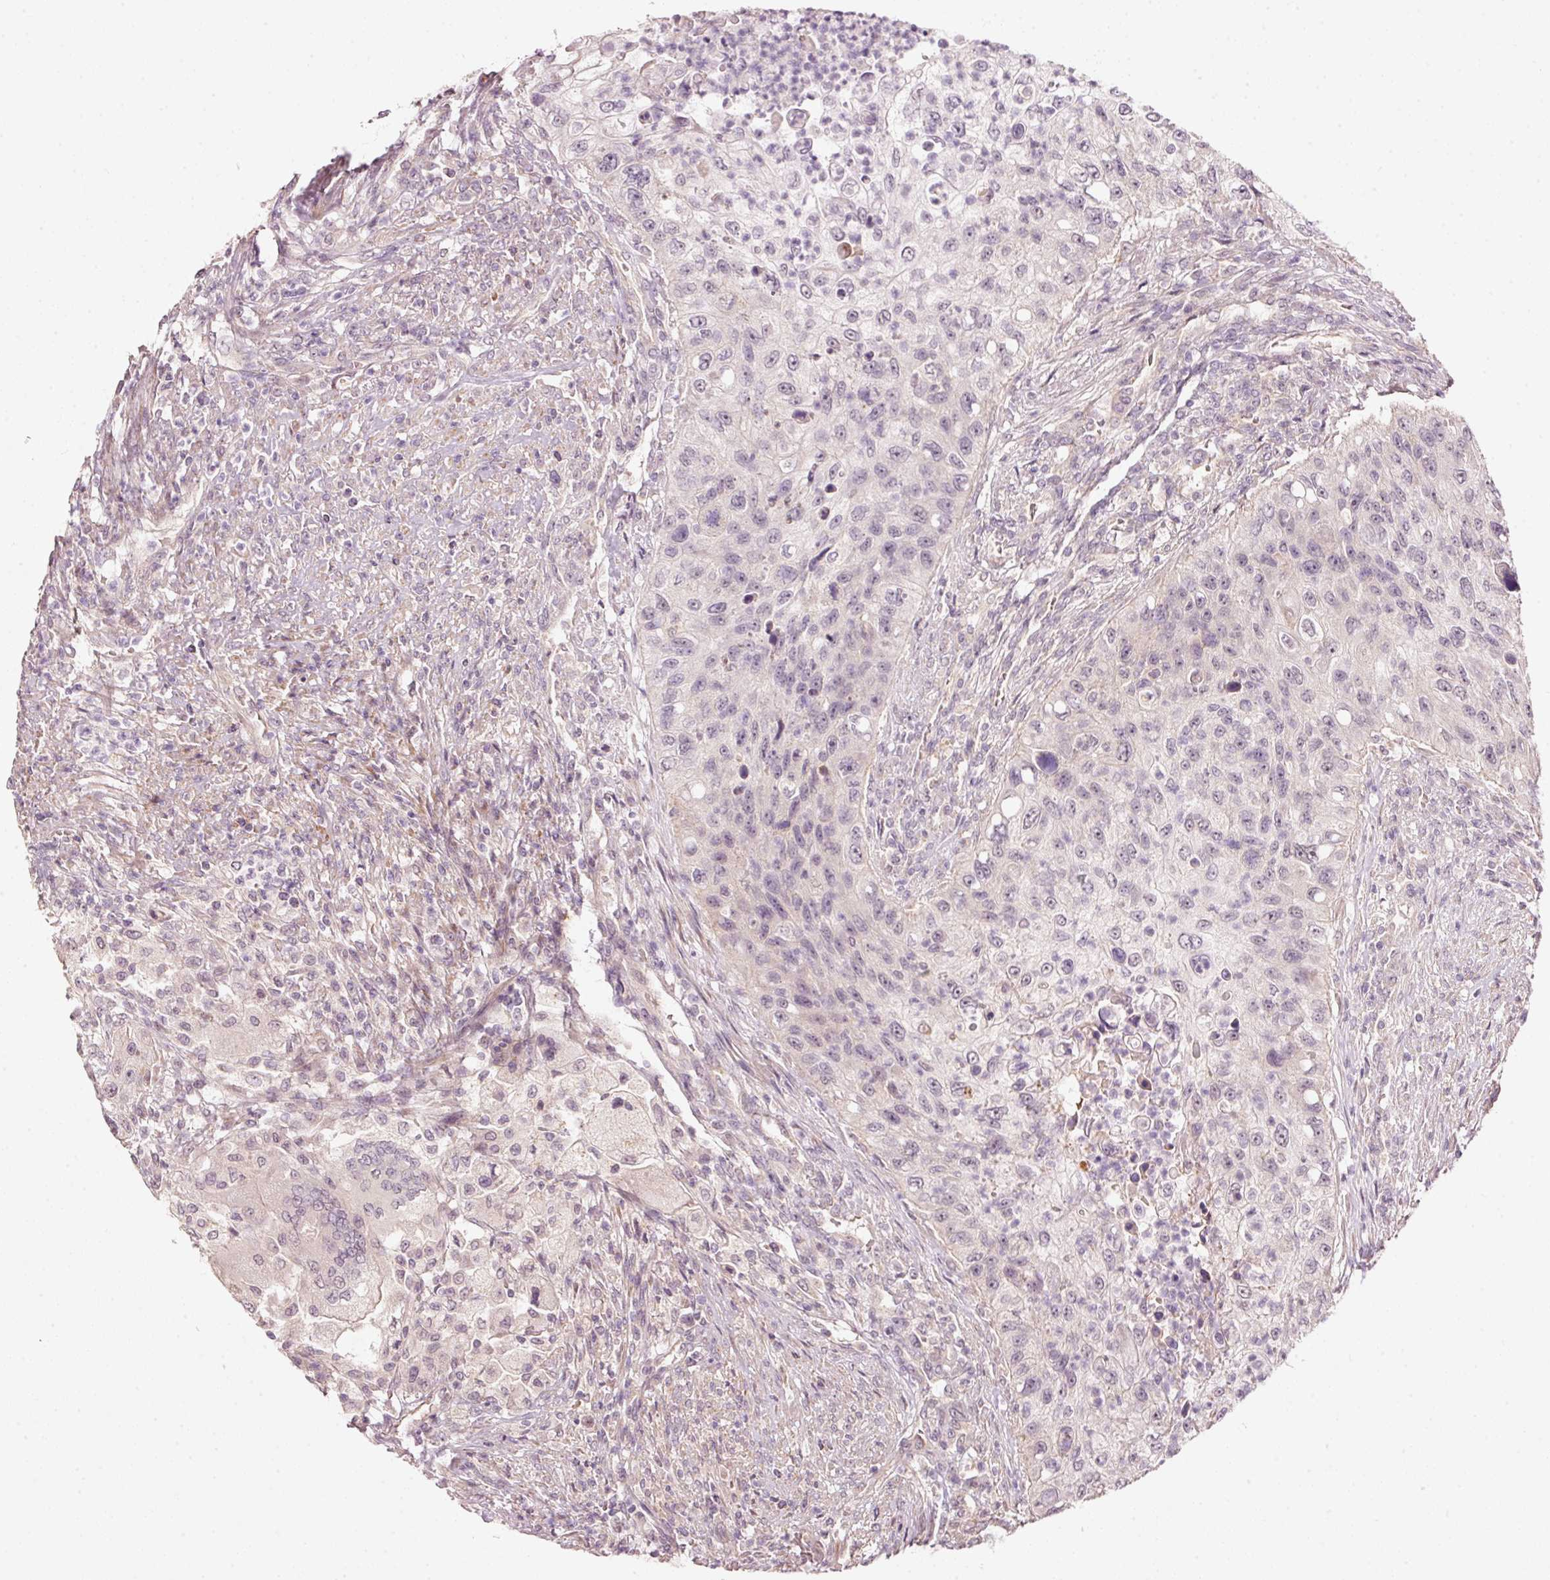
{"staining": {"intensity": "negative", "quantity": "none", "location": "none"}, "tissue": "urothelial cancer", "cell_type": "Tumor cells", "image_type": "cancer", "snomed": [{"axis": "morphology", "description": "Urothelial carcinoma, High grade"}, {"axis": "topography", "description": "Urinary bladder"}], "caption": "Immunohistochemistry (IHC) of human high-grade urothelial carcinoma displays no positivity in tumor cells.", "gene": "ARHGAP22", "patient": {"sex": "female", "age": 60}}